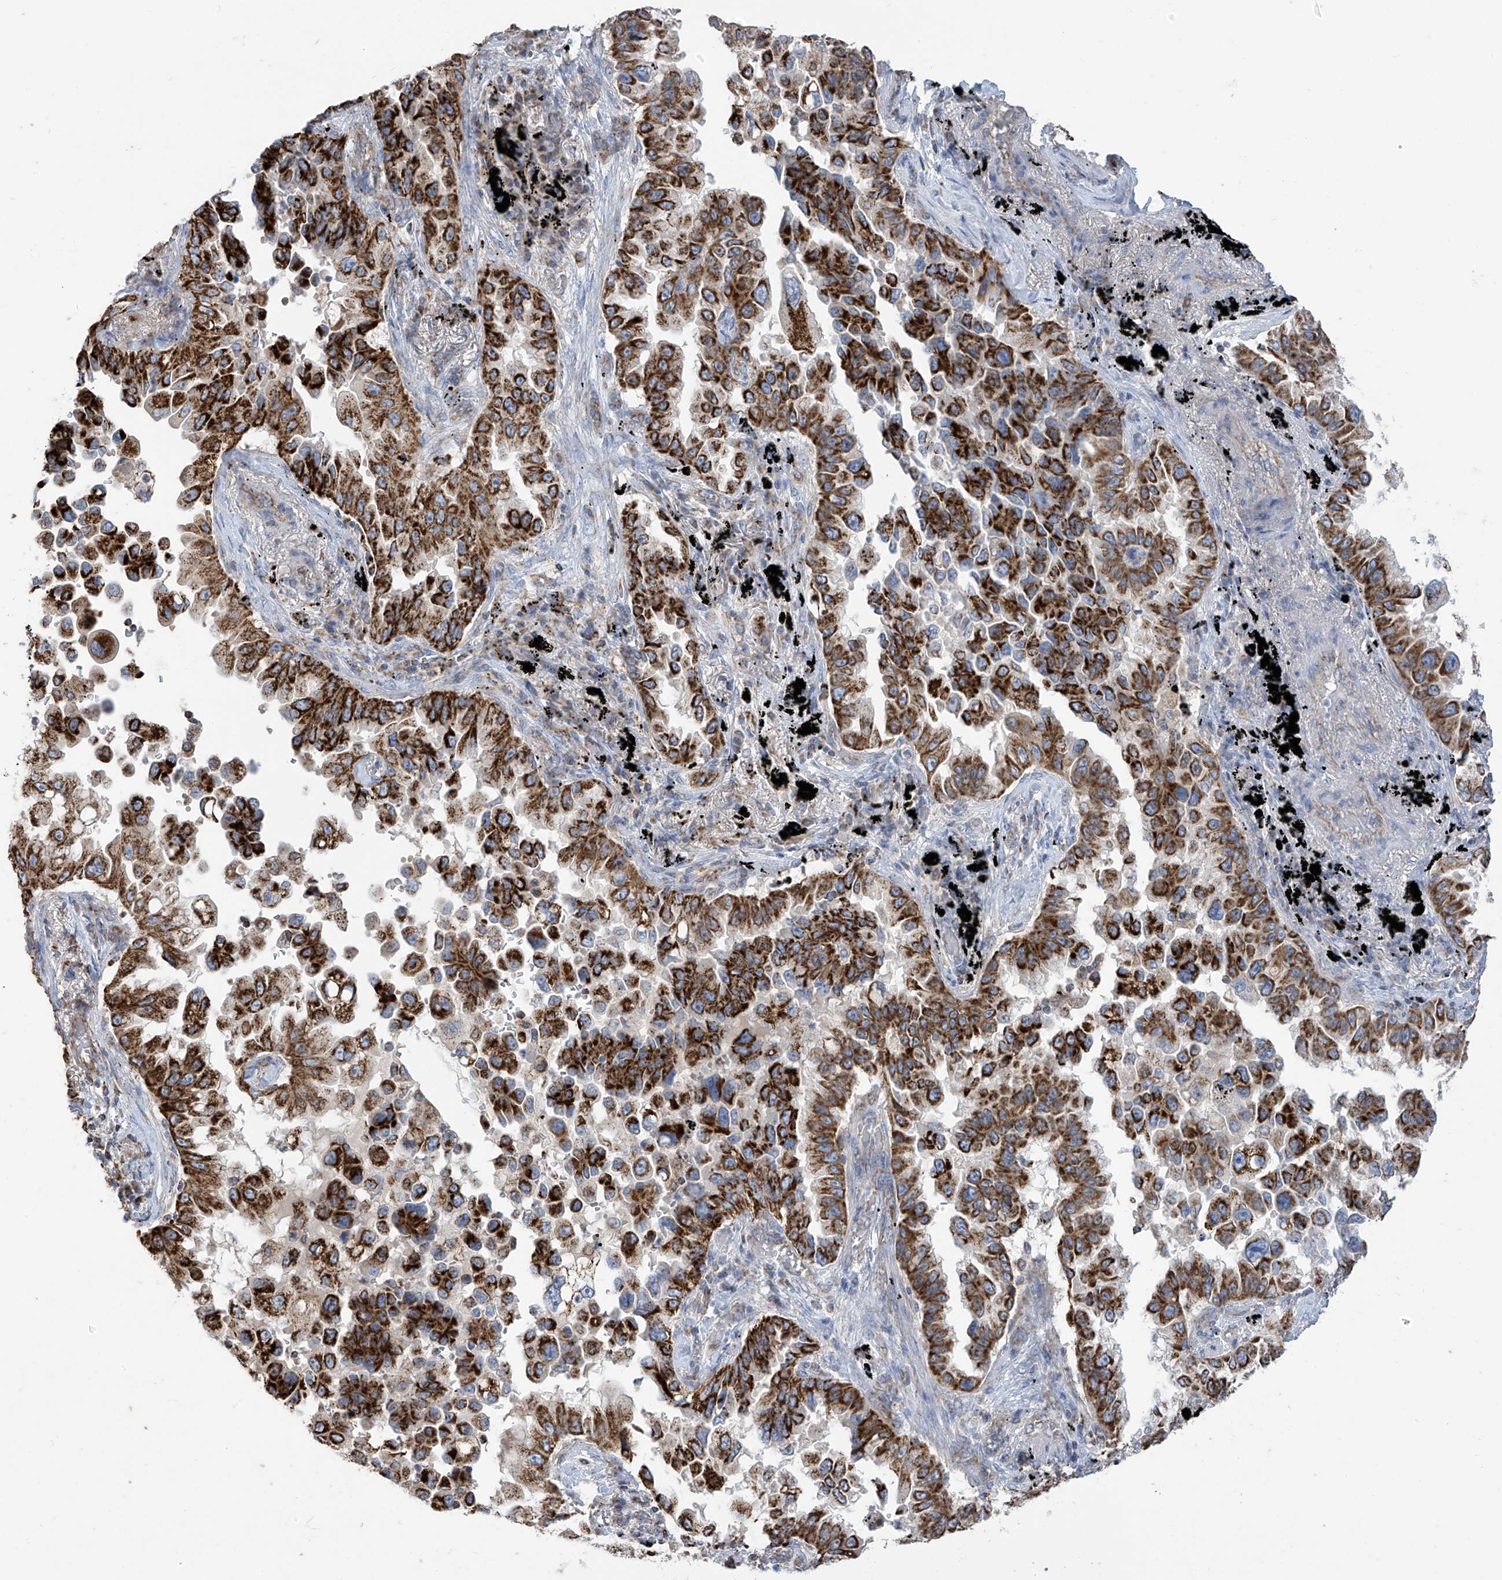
{"staining": {"intensity": "strong", "quantity": ">75%", "location": "cytoplasmic/membranous"}, "tissue": "lung cancer", "cell_type": "Tumor cells", "image_type": "cancer", "snomed": [{"axis": "morphology", "description": "Adenocarcinoma, NOS"}, {"axis": "topography", "description": "Lung"}], "caption": "DAB immunohistochemical staining of human lung cancer displays strong cytoplasmic/membranous protein expression in about >75% of tumor cells.", "gene": "PNPT1", "patient": {"sex": "female", "age": 67}}